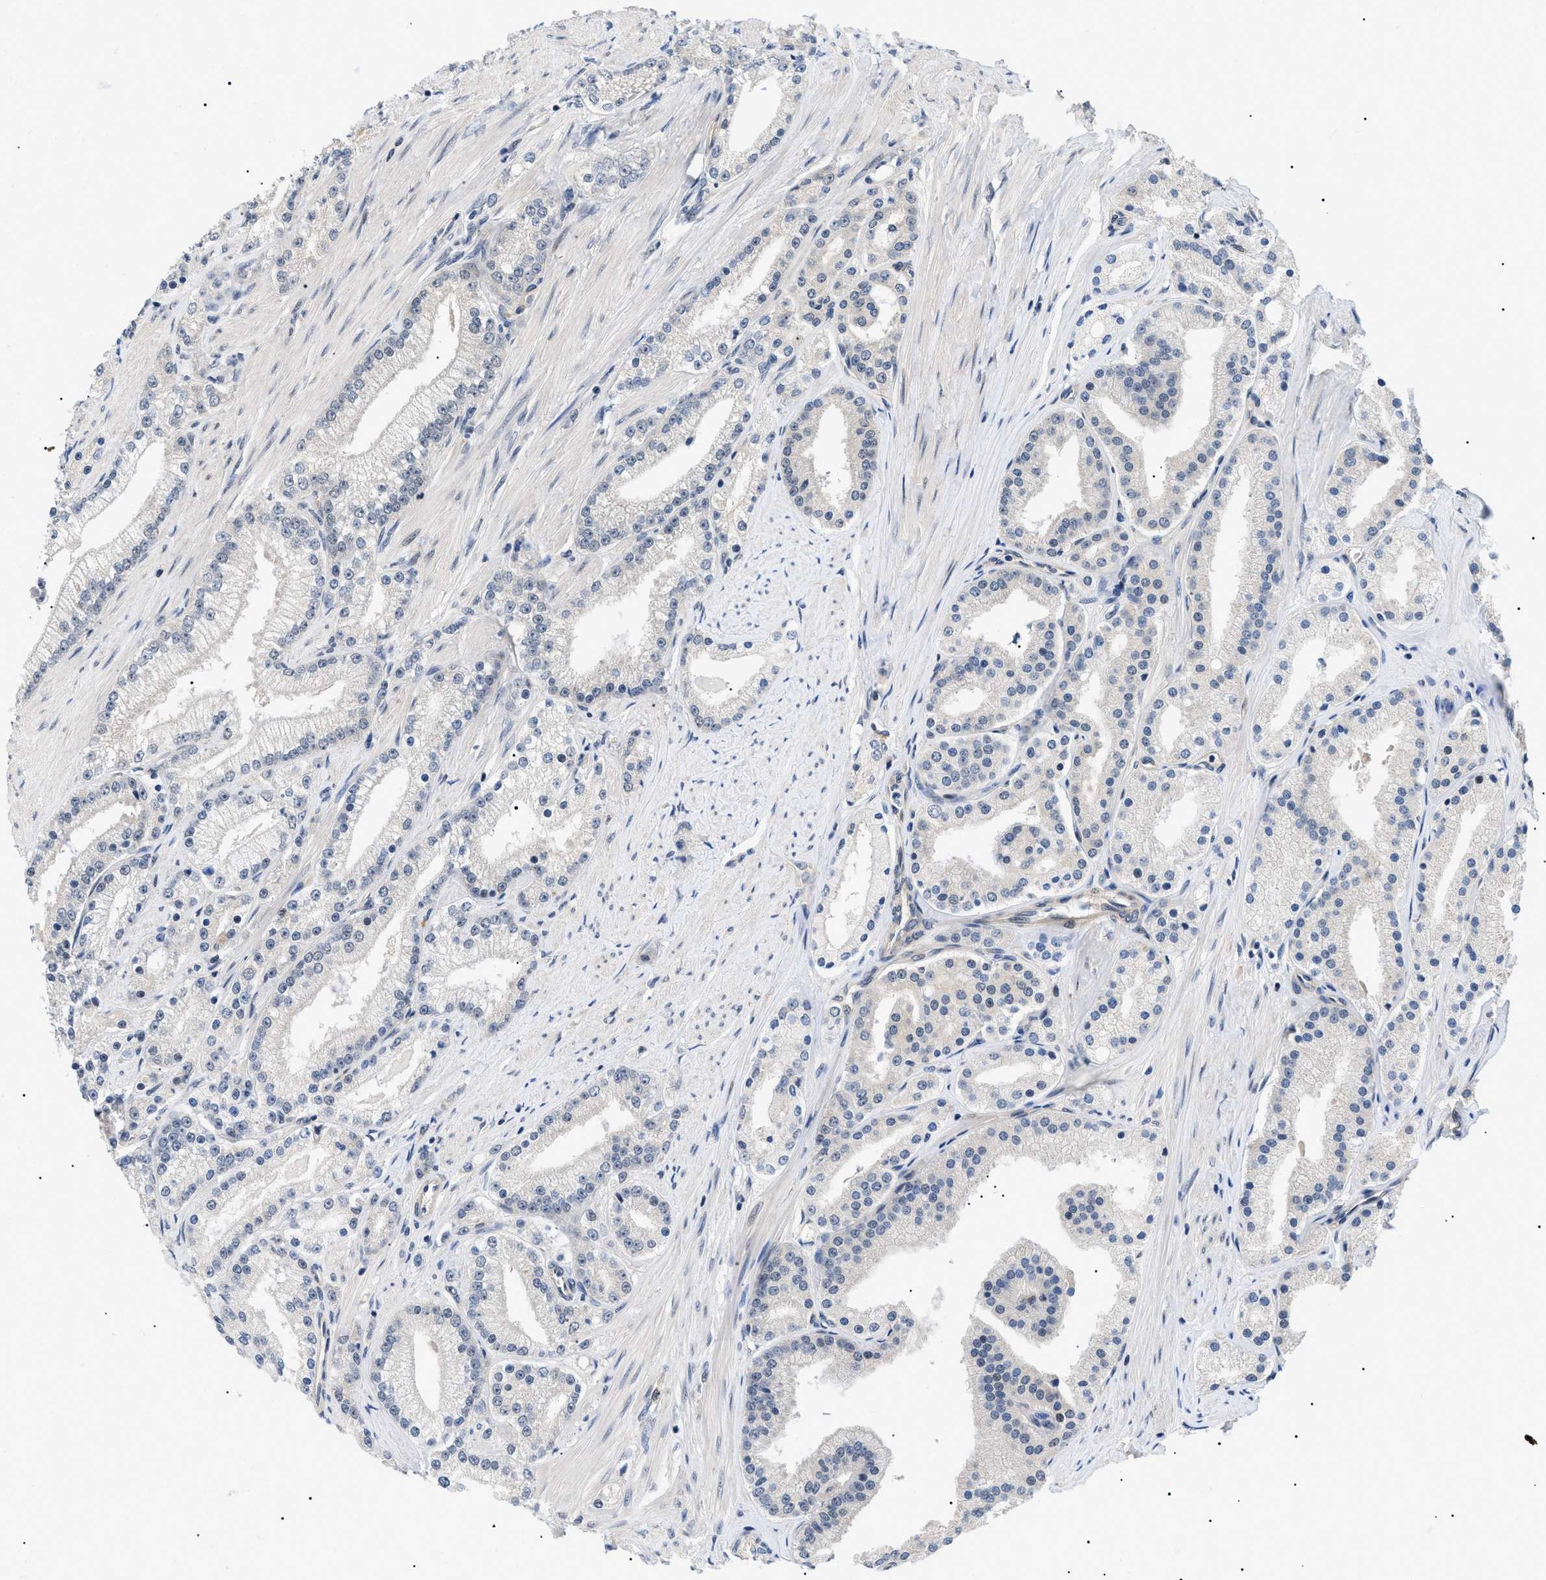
{"staining": {"intensity": "negative", "quantity": "none", "location": "none"}, "tissue": "prostate cancer", "cell_type": "Tumor cells", "image_type": "cancer", "snomed": [{"axis": "morphology", "description": "Adenocarcinoma, Low grade"}, {"axis": "topography", "description": "Prostate"}], "caption": "Immunohistochemistry (IHC) of prostate cancer (low-grade adenocarcinoma) reveals no expression in tumor cells.", "gene": "GARRE1", "patient": {"sex": "male", "age": 63}}